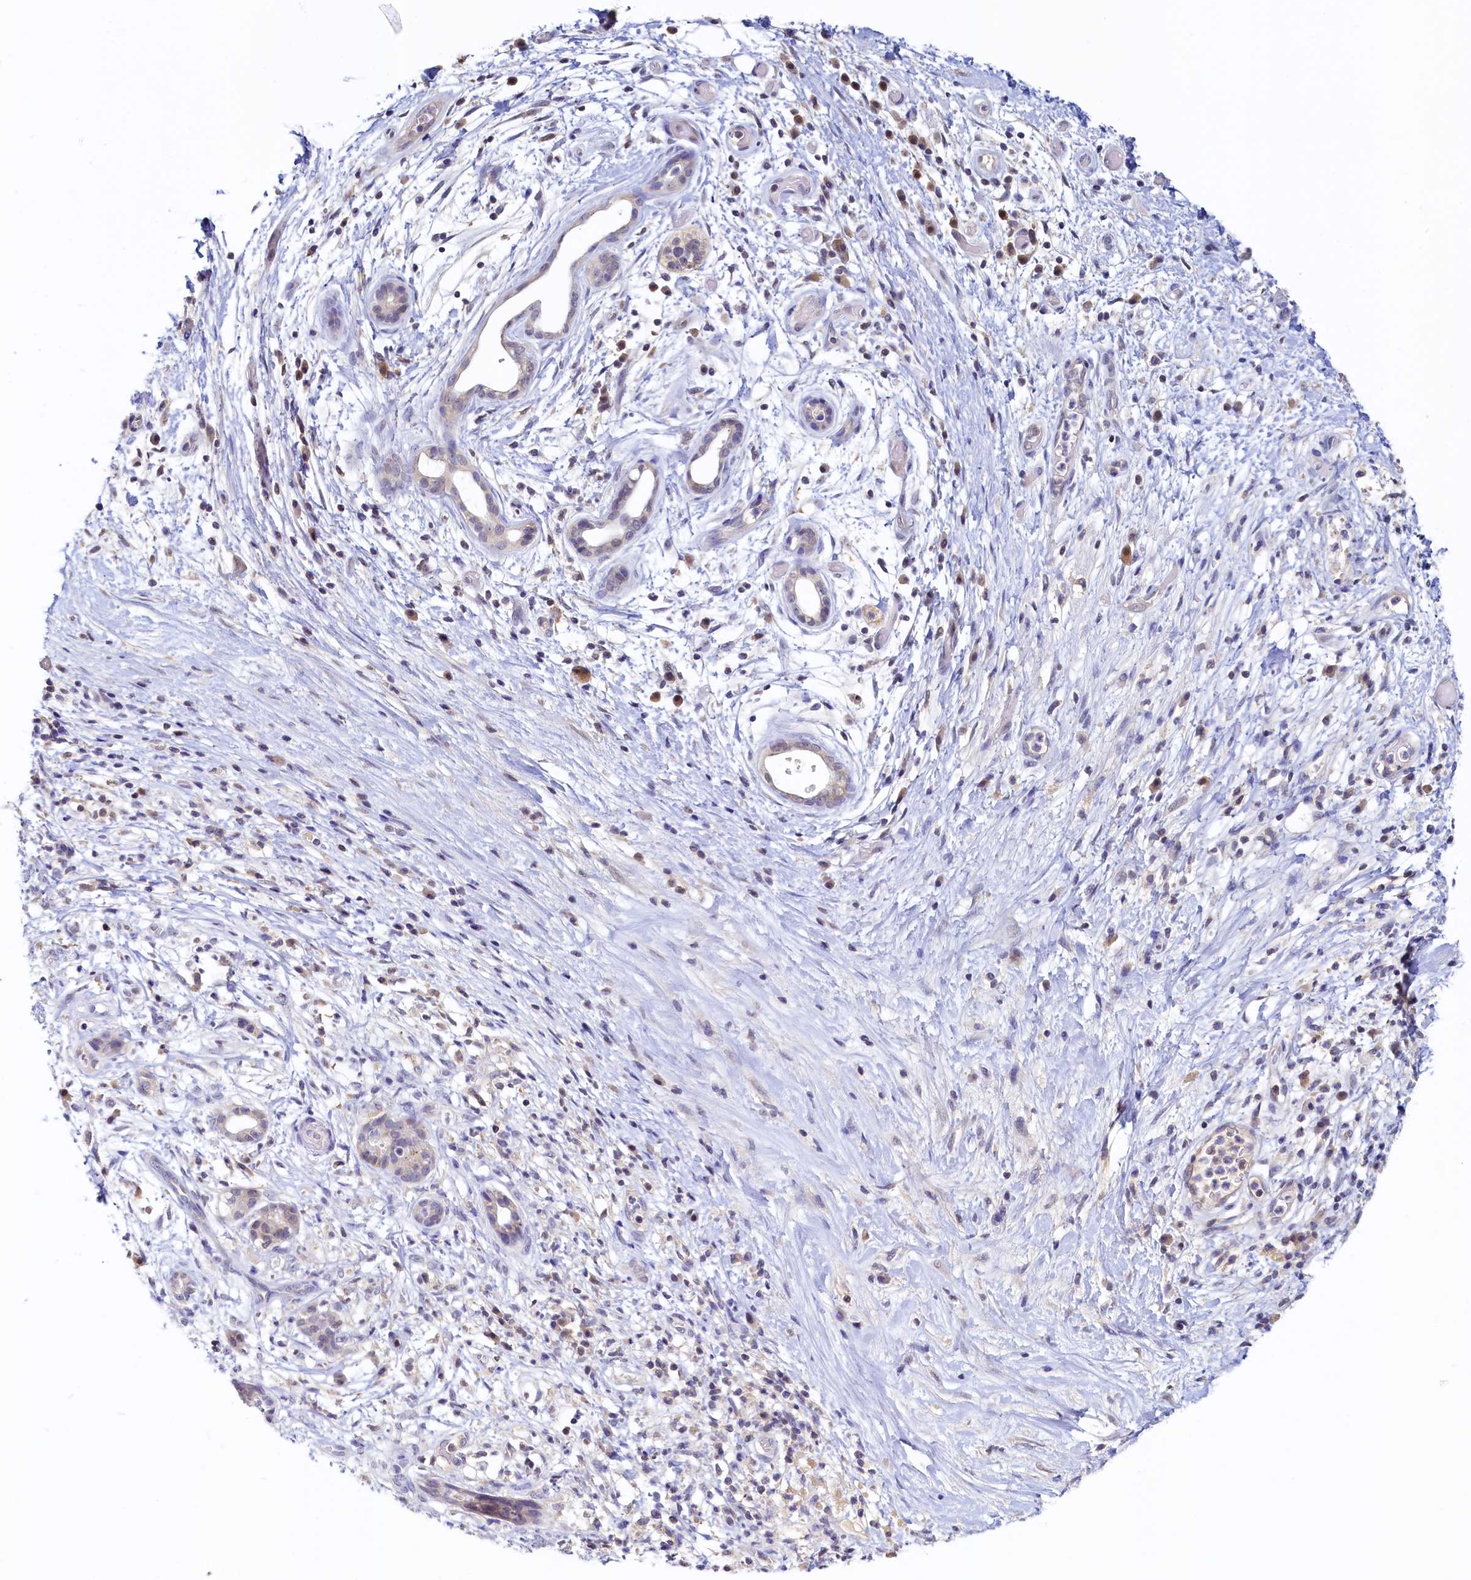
{"staining": {"intensity": "negative", "quantity": "none", "location": "none"}, "tissue": "pancreatic cancer", "cell_type": "Tumor cells", "image_type": "cancer", "snomed": [{"axis": "morphology", "description": "Adenocarcinoma, NOS"}, {"axis": "topography", "description": "Pancreas"}], "caption": "Tumor cells show no significant staining in pancreatic cancer.", "gene": "PAAF1", "patient": {"sex": "female", "age": 73}}